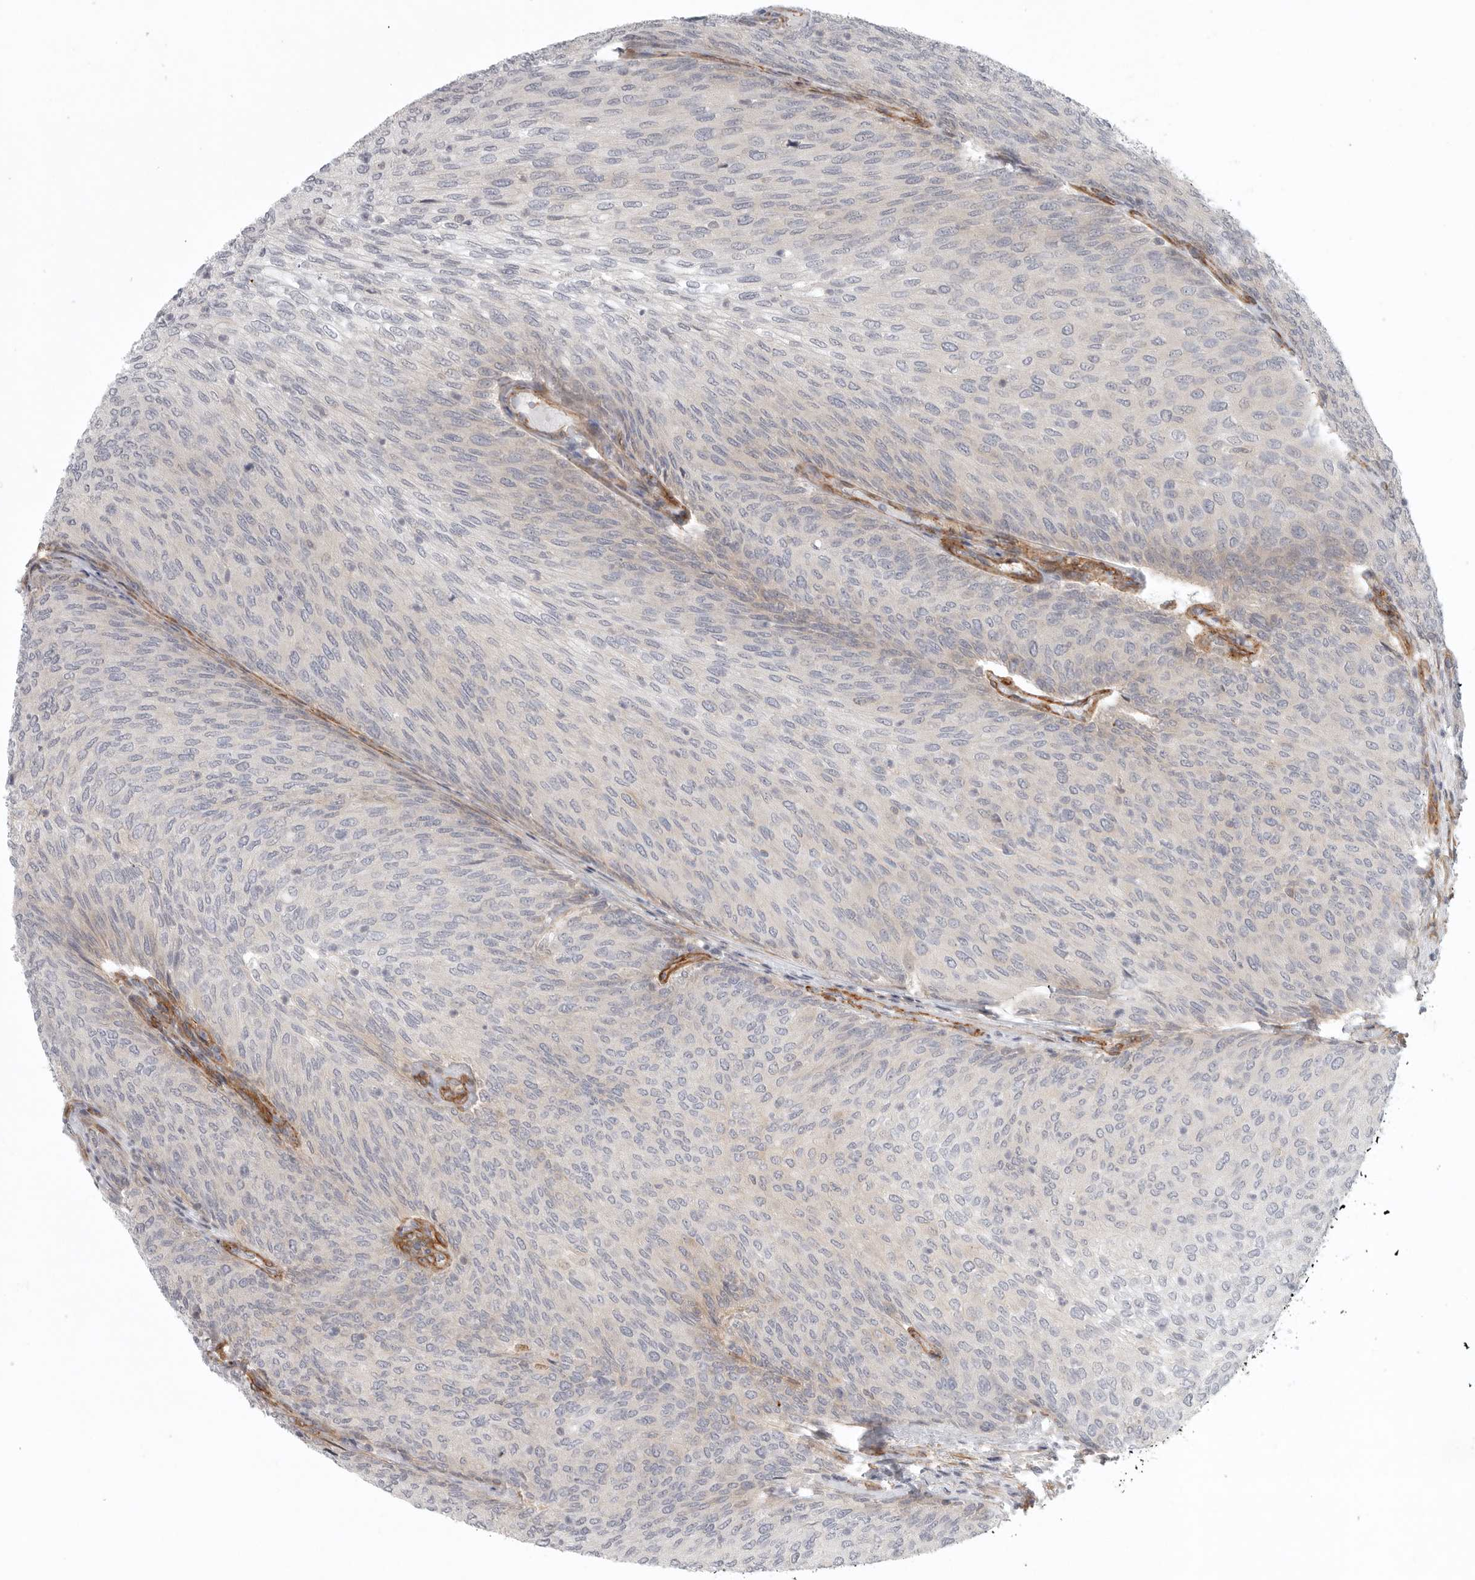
{"staining": {"intensity": "negative", "quantity": "none", "location": "none"}, "tissue": "urothelial cancer", "cell_type": "Tumor cells", "image_type": "cancer", "snomed": [{"axis": "morphology", "description": "Urothelial carcinoma, Low grade"}, {"axis": "topography", "description": "Urinary bladder"}], "caption": "Tumor cells are negative for protein expression in human low-grade urothelial carcinoma.", "gene": "LONRF1", "patient": {"sex": "female", "age": 79}}